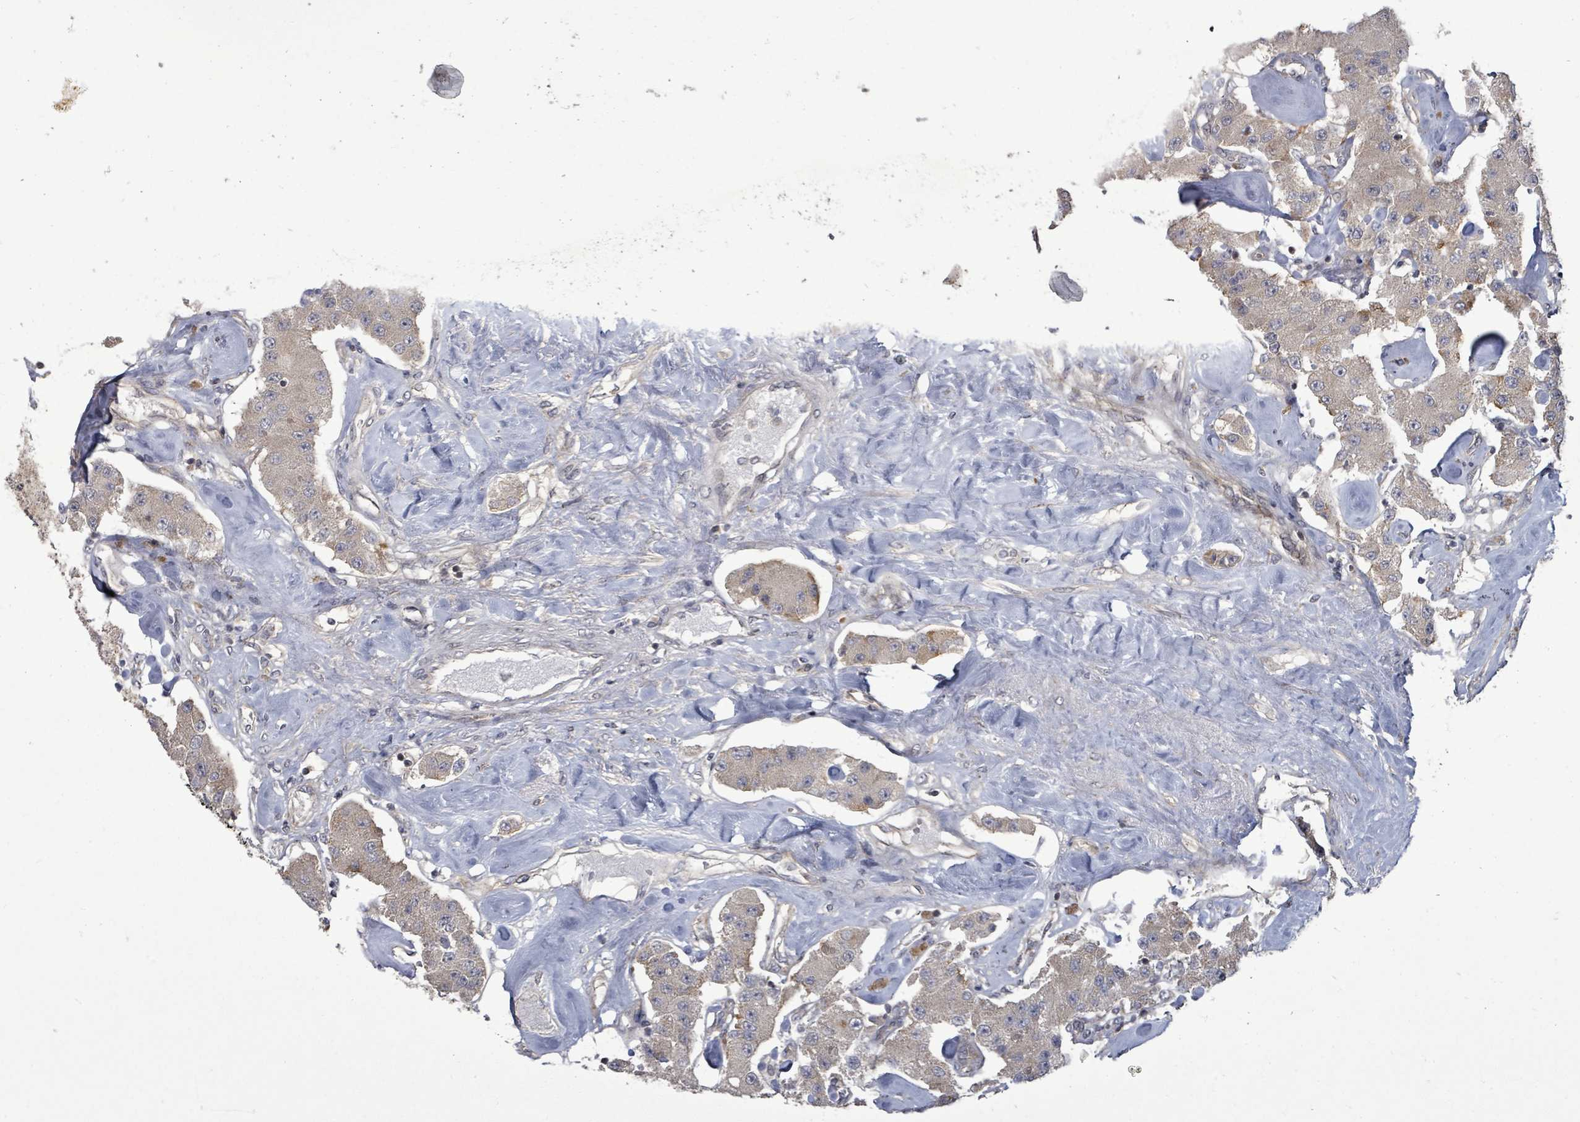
{"staining": {"intensity": "weak", "quantity": ">75%", "location": "cytoplasmic/membranous"}, "tissue": "carcinoid", "cell_type": "Tumor cells", "image_type": "cancer", "snomed": [{"axis": "morphology", "description": "Carcinoid, malignant, NOS"}, {"axis": "topography", "description": "Pancreas"}], "caption": "Human carcinoid stained with a brown dye exhibits weak cytoplasmic/membranous positive expression in approximately >75% of tumor cells.", "gene": "KRTAP27-1", "patient": {"sex": "male", "age": 41}}